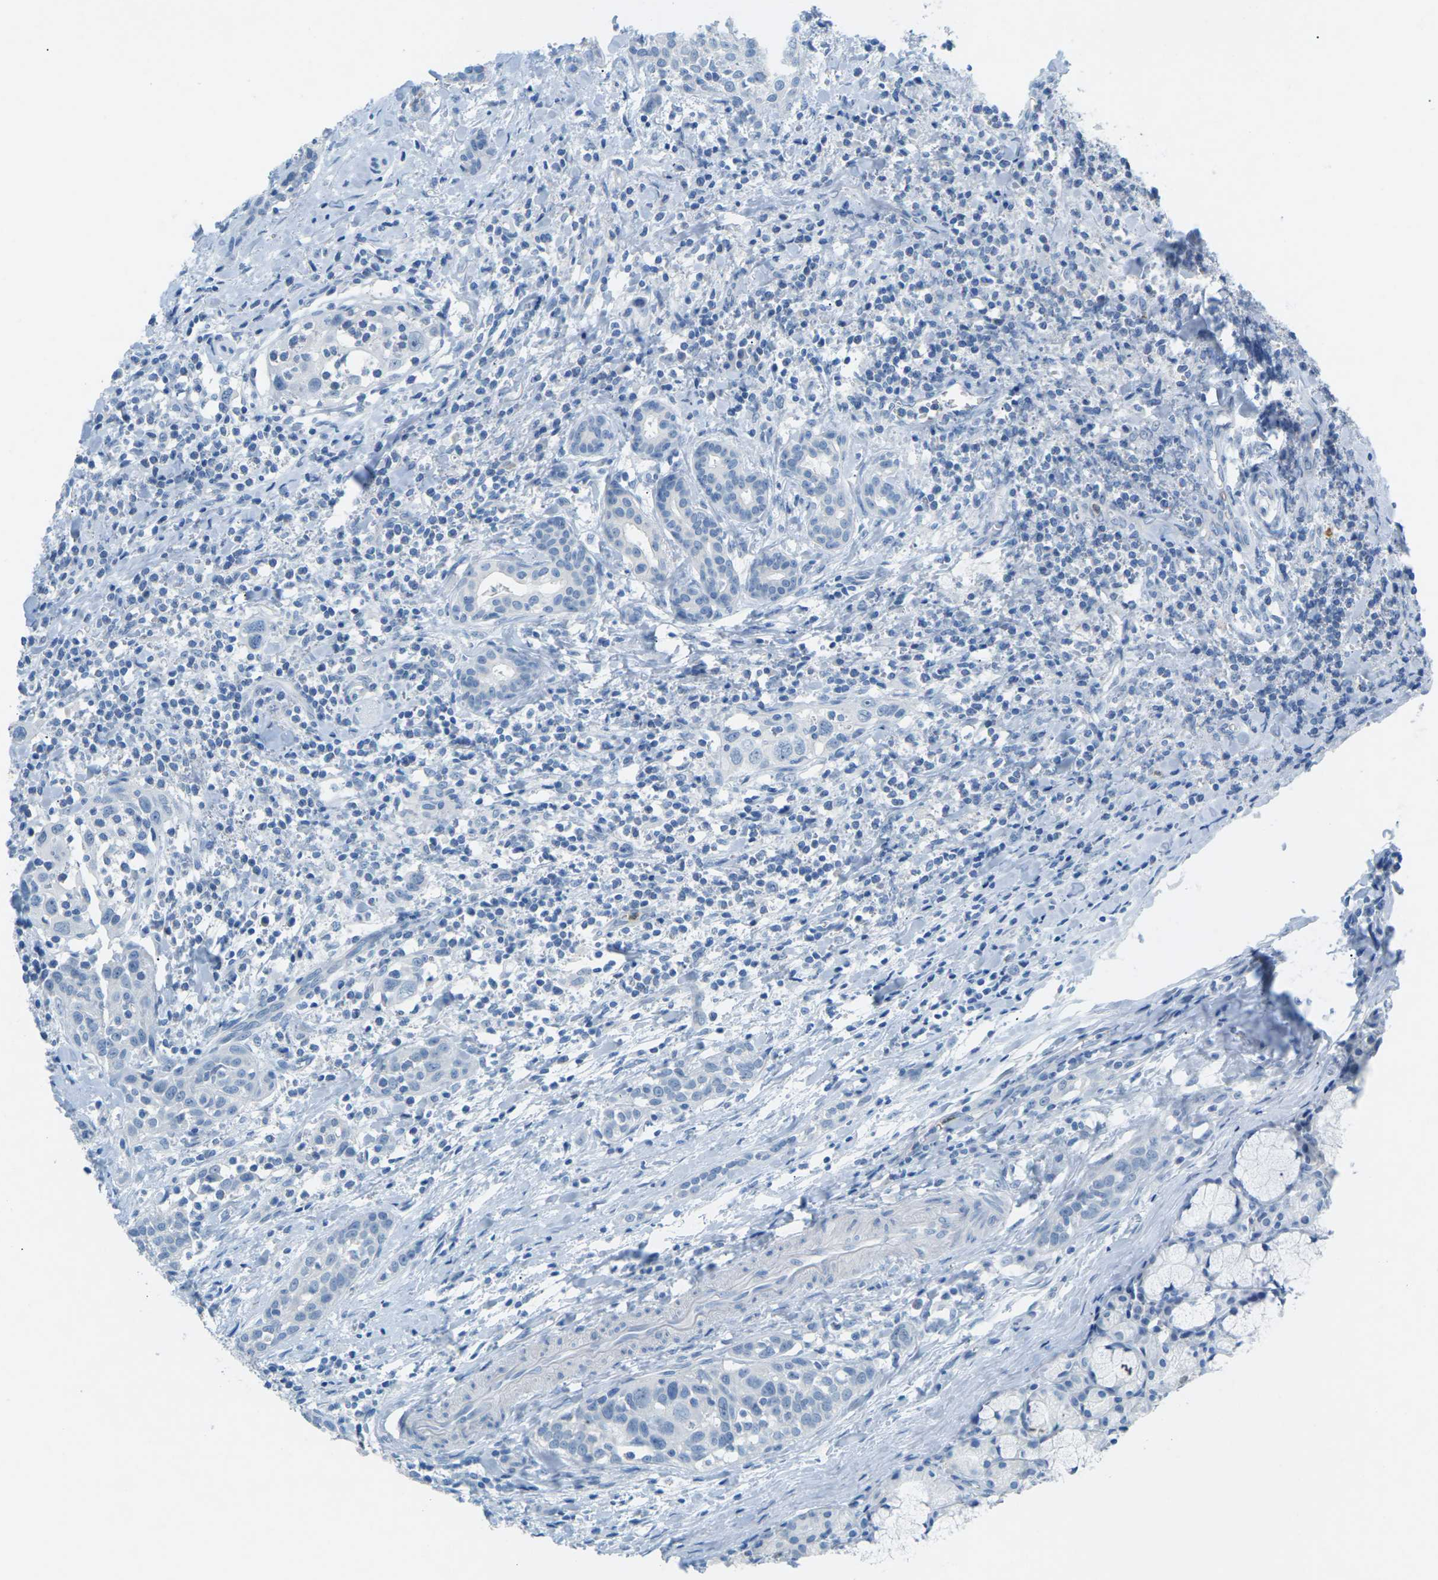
{"staining": {"intensity": "negative", "quantity": "none", "location": "none"}, "tissue": "head and neck cancer", "cell_type": "Tumor cells", "image_type": "cancer", "snomed": [{"axis": "morphology", "description": "Squamous cell carcinoma, NOS"}, {"axis": "topography", "description": "Oral tissue"}, {"axis": "topography", "description": "Head-Neck"}], "caption": "Immunohistochemistry image of head and neck cancer (squamous cell carcinoma) stained for a protein (brown), which reveals no positivity in tumor cells.", "gene": "CDH16", "patient": {"sex": "female", "age": 50}}